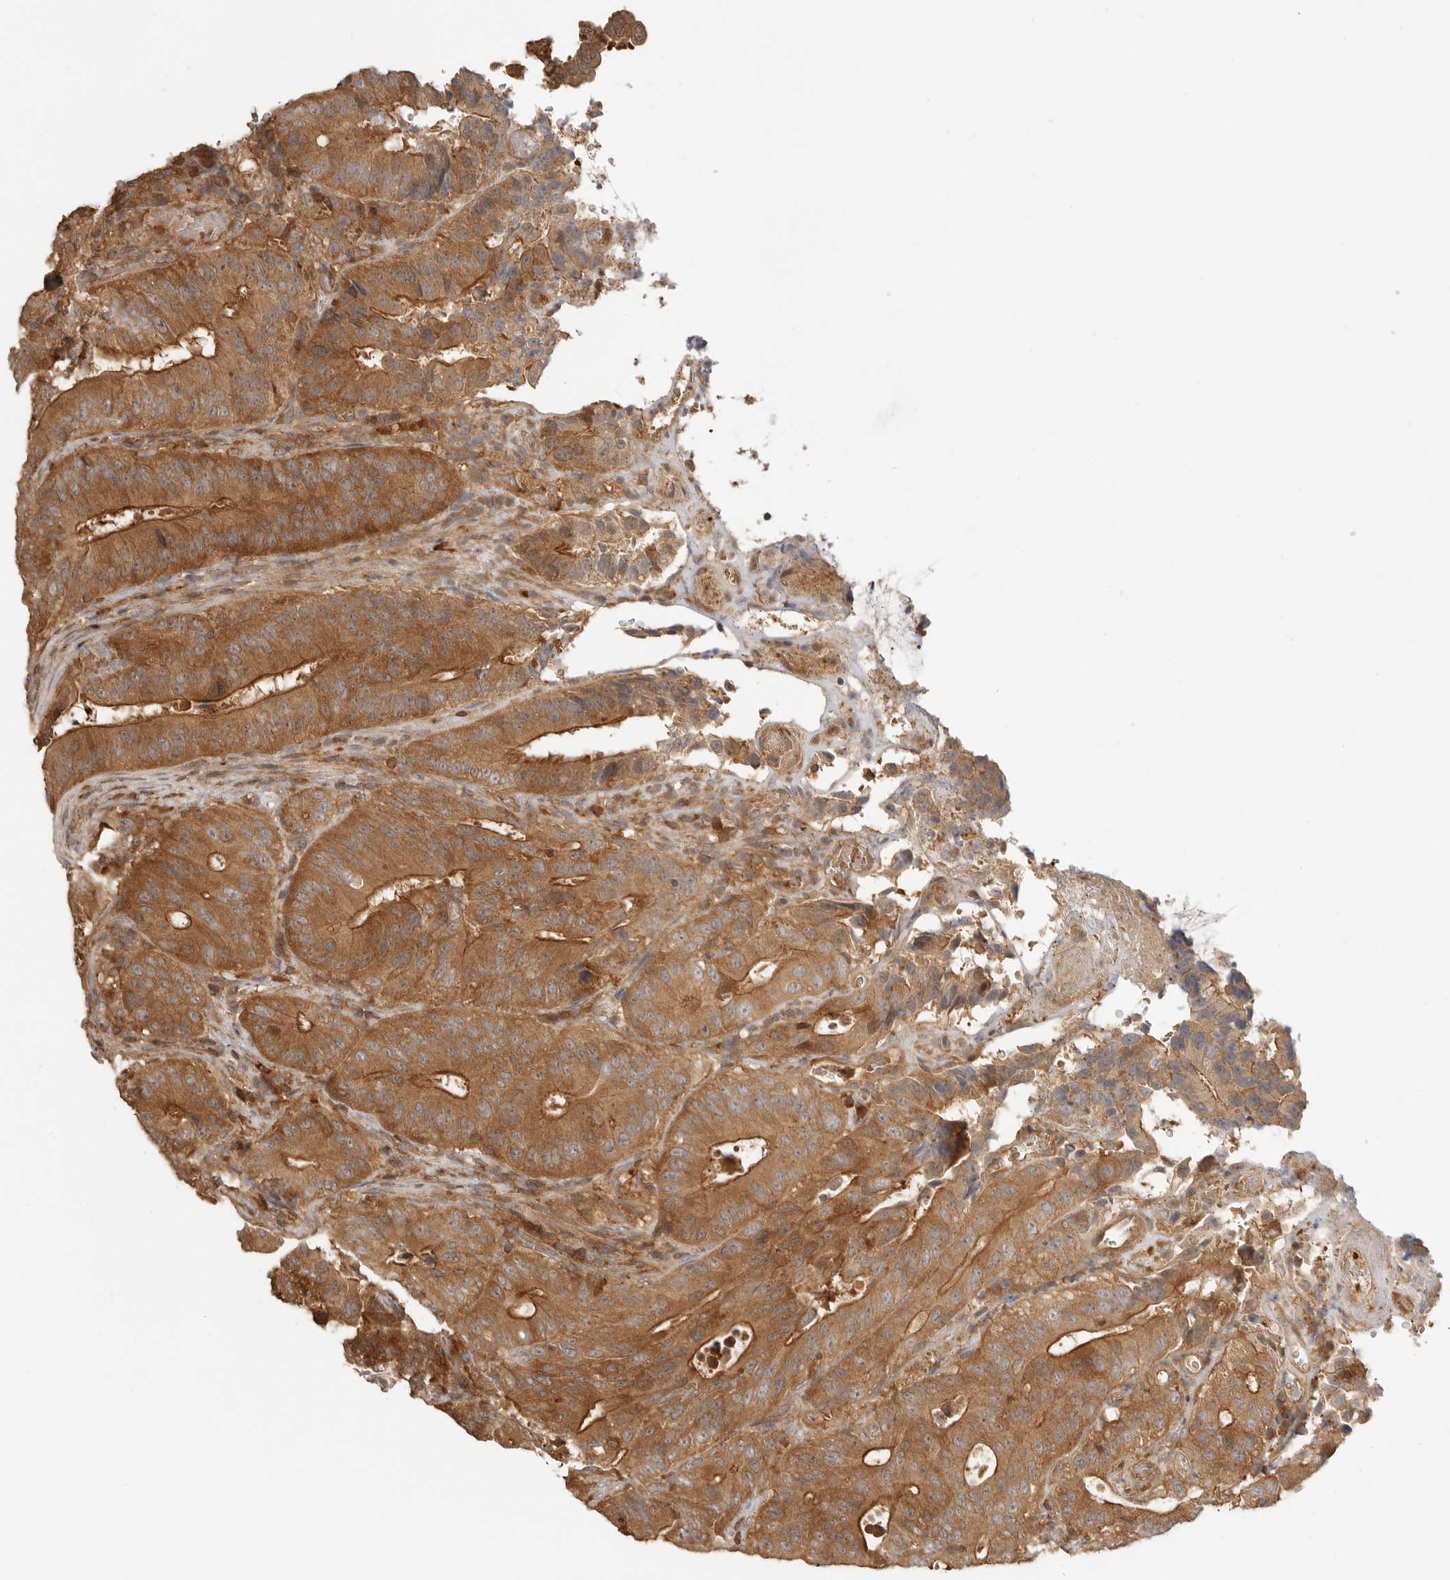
{"staining": {"intensity": "strong", "quantity": ">75%", "location": "cytoplasmic/membranous"}, "tissue": "colorectal cancer", "cell_type": "Tumor cells", "image_type": "cancer", "snomed": [{"axis": "morphology", "description": "Adenocarcinoma, NOS"}, {"axis": "topography", "description": "Colon"}], "caption": "Brown immunohistochemical staining in human colorectal cancer exhibits strong cytoplasmic/membranous expression in about >75% of tumor cells.", "gene": "CLDN12", "patient": {"sex": "male", "age": 83}}